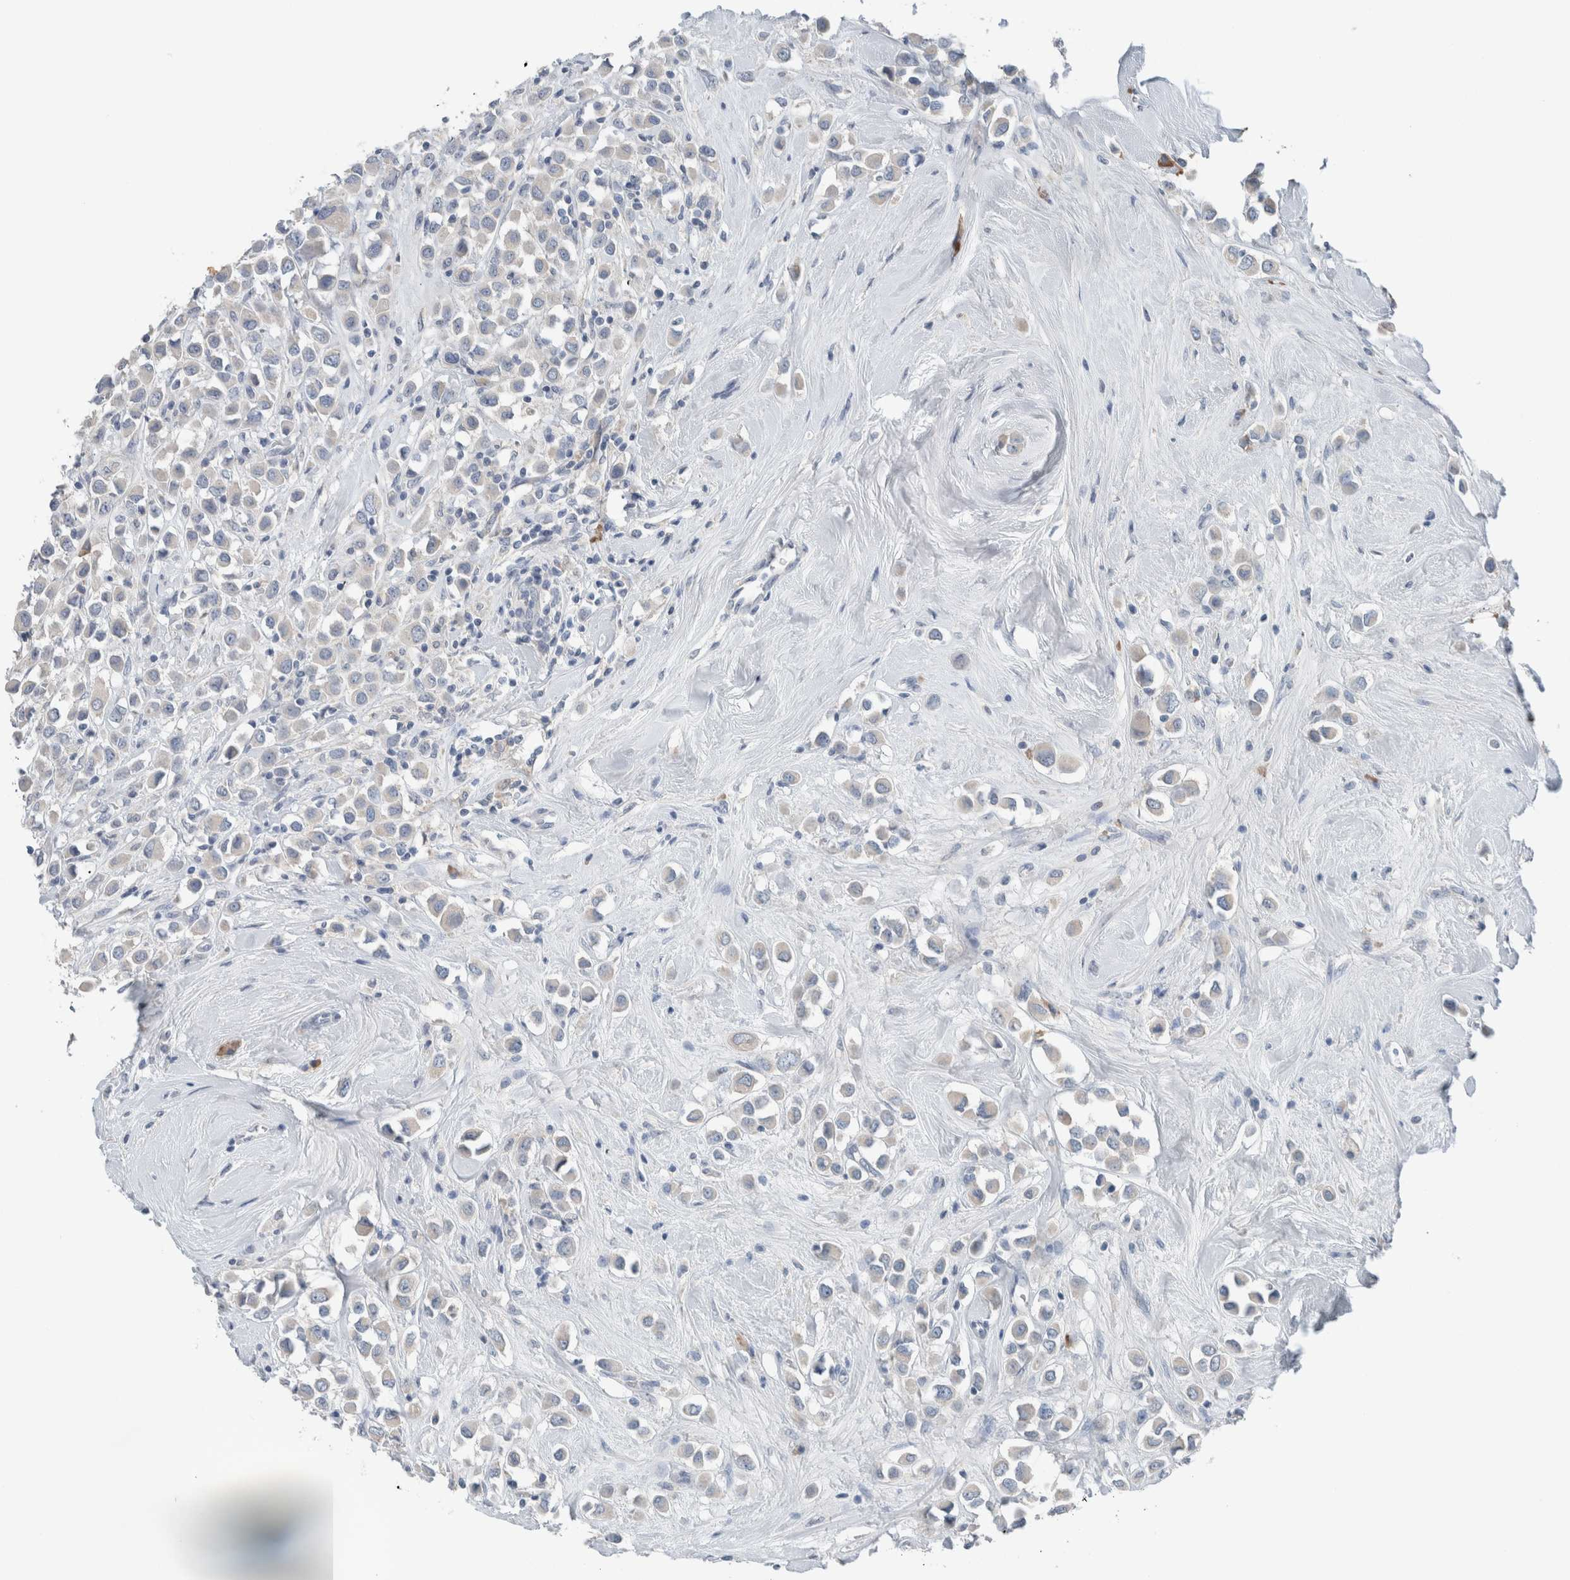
{"staining": {"intensity": "negative", "quantity": "none", "location": "none"}, "tissue": "breast cancer", "cell_type": "Tumor cells", "image_type": "cancer", "snomed": [{"axis": "morphology", "description": "Duct carcinoma"}, {"axis": "topography", "description": "Breast"}], "caption": "DAB immunohistochemical staining of human intraductal carcinoma (breast) reveals no significant staining in tumor cells.", "gene": "DUOX1", "patient": {"sex": "female", "age": 61}}